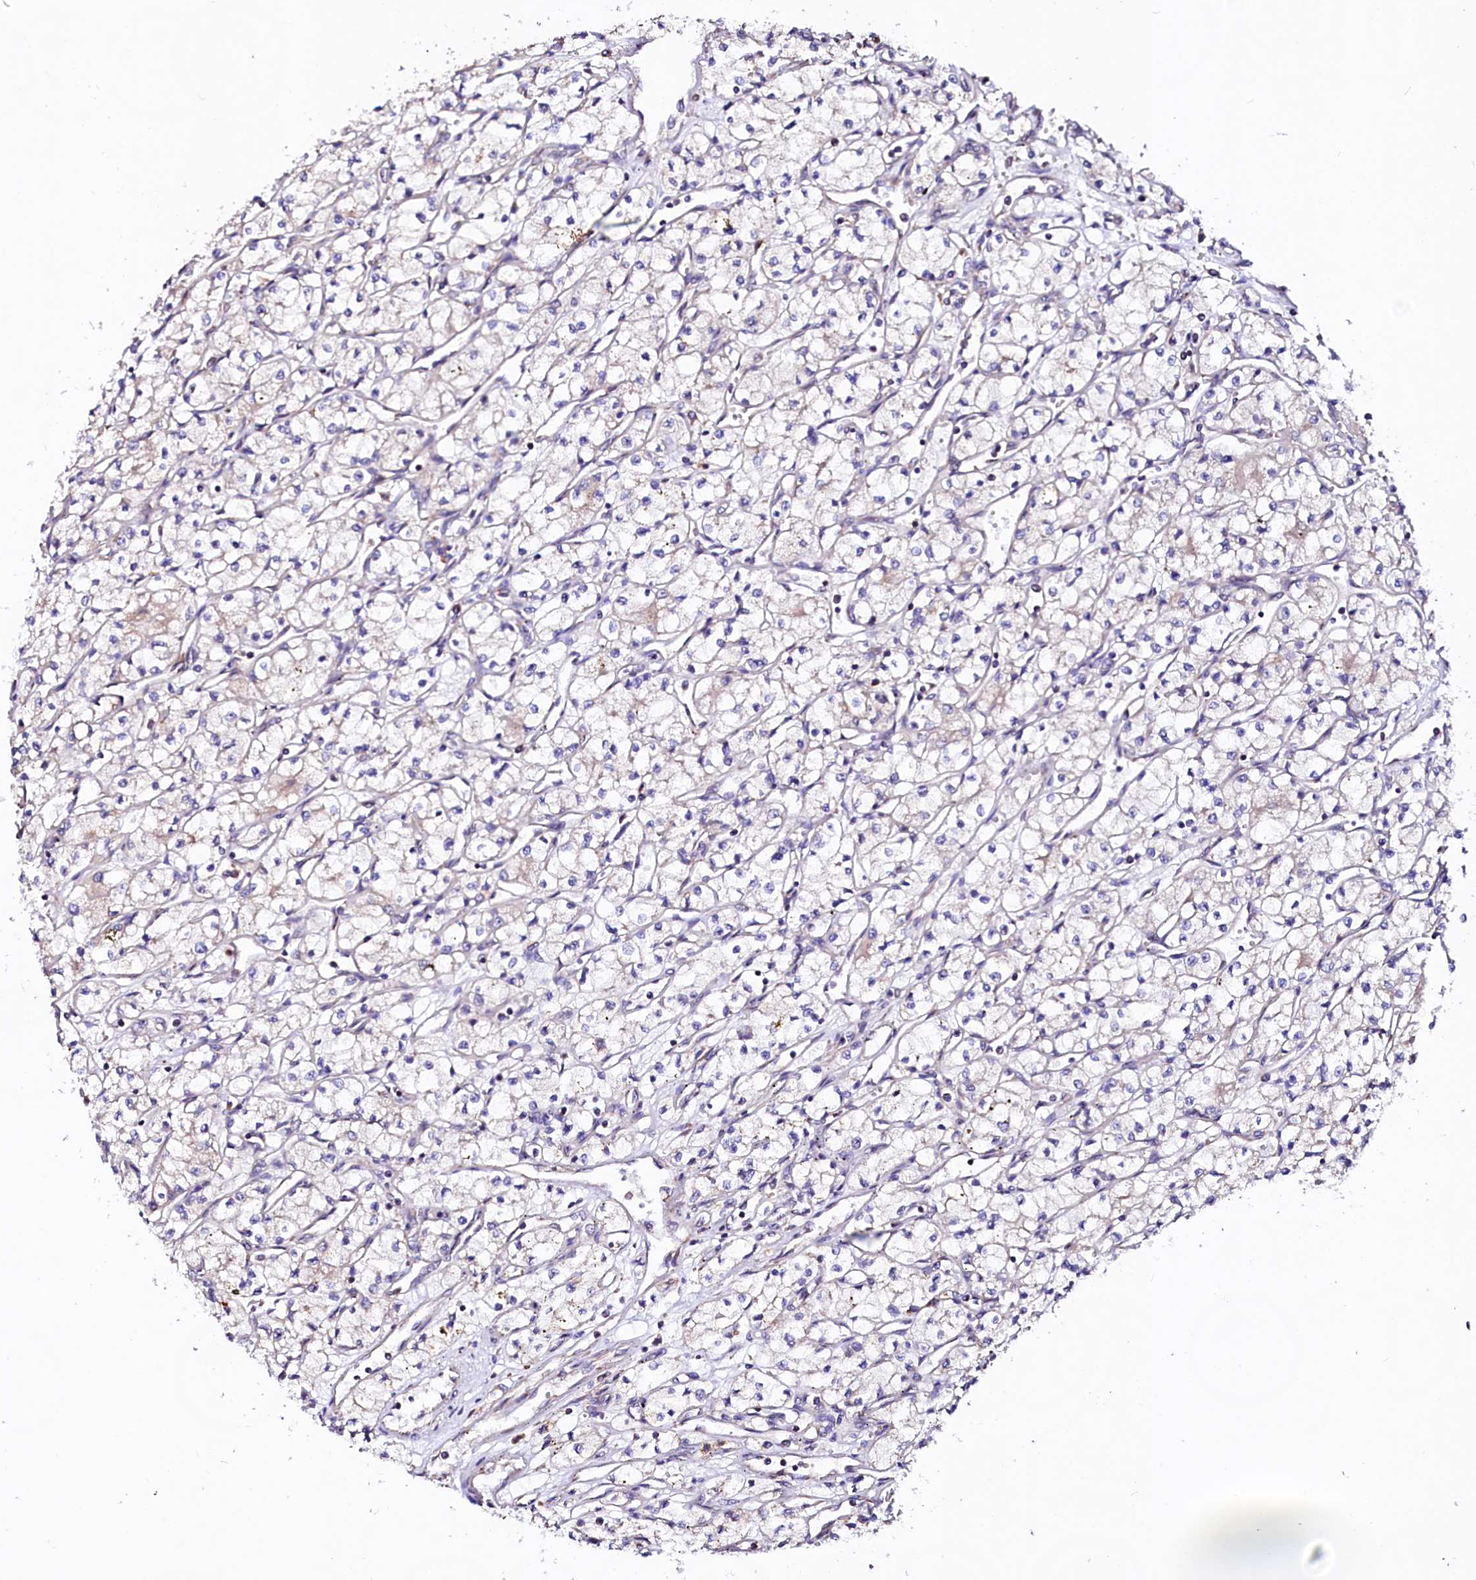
{"staining": {"intensity": "negative", "quantity": "none", "location": "none"}, "tissue": "renal cancer", "cell_type": "Tumor cells", "image_type": "cancer", "snomed": [{"axis": "morphology", "description": "Adenocarcinoma, NOS"}, {"axis": "topography", "description": "Kidney"}], "caption": "This is a photomicrograph of IHC staining of renal cancer, which shows no expression in tumor cells. Nuclei are stained in blue.", "gene": "UBE3C", "patient": {"sex": "male", "age": 59}}